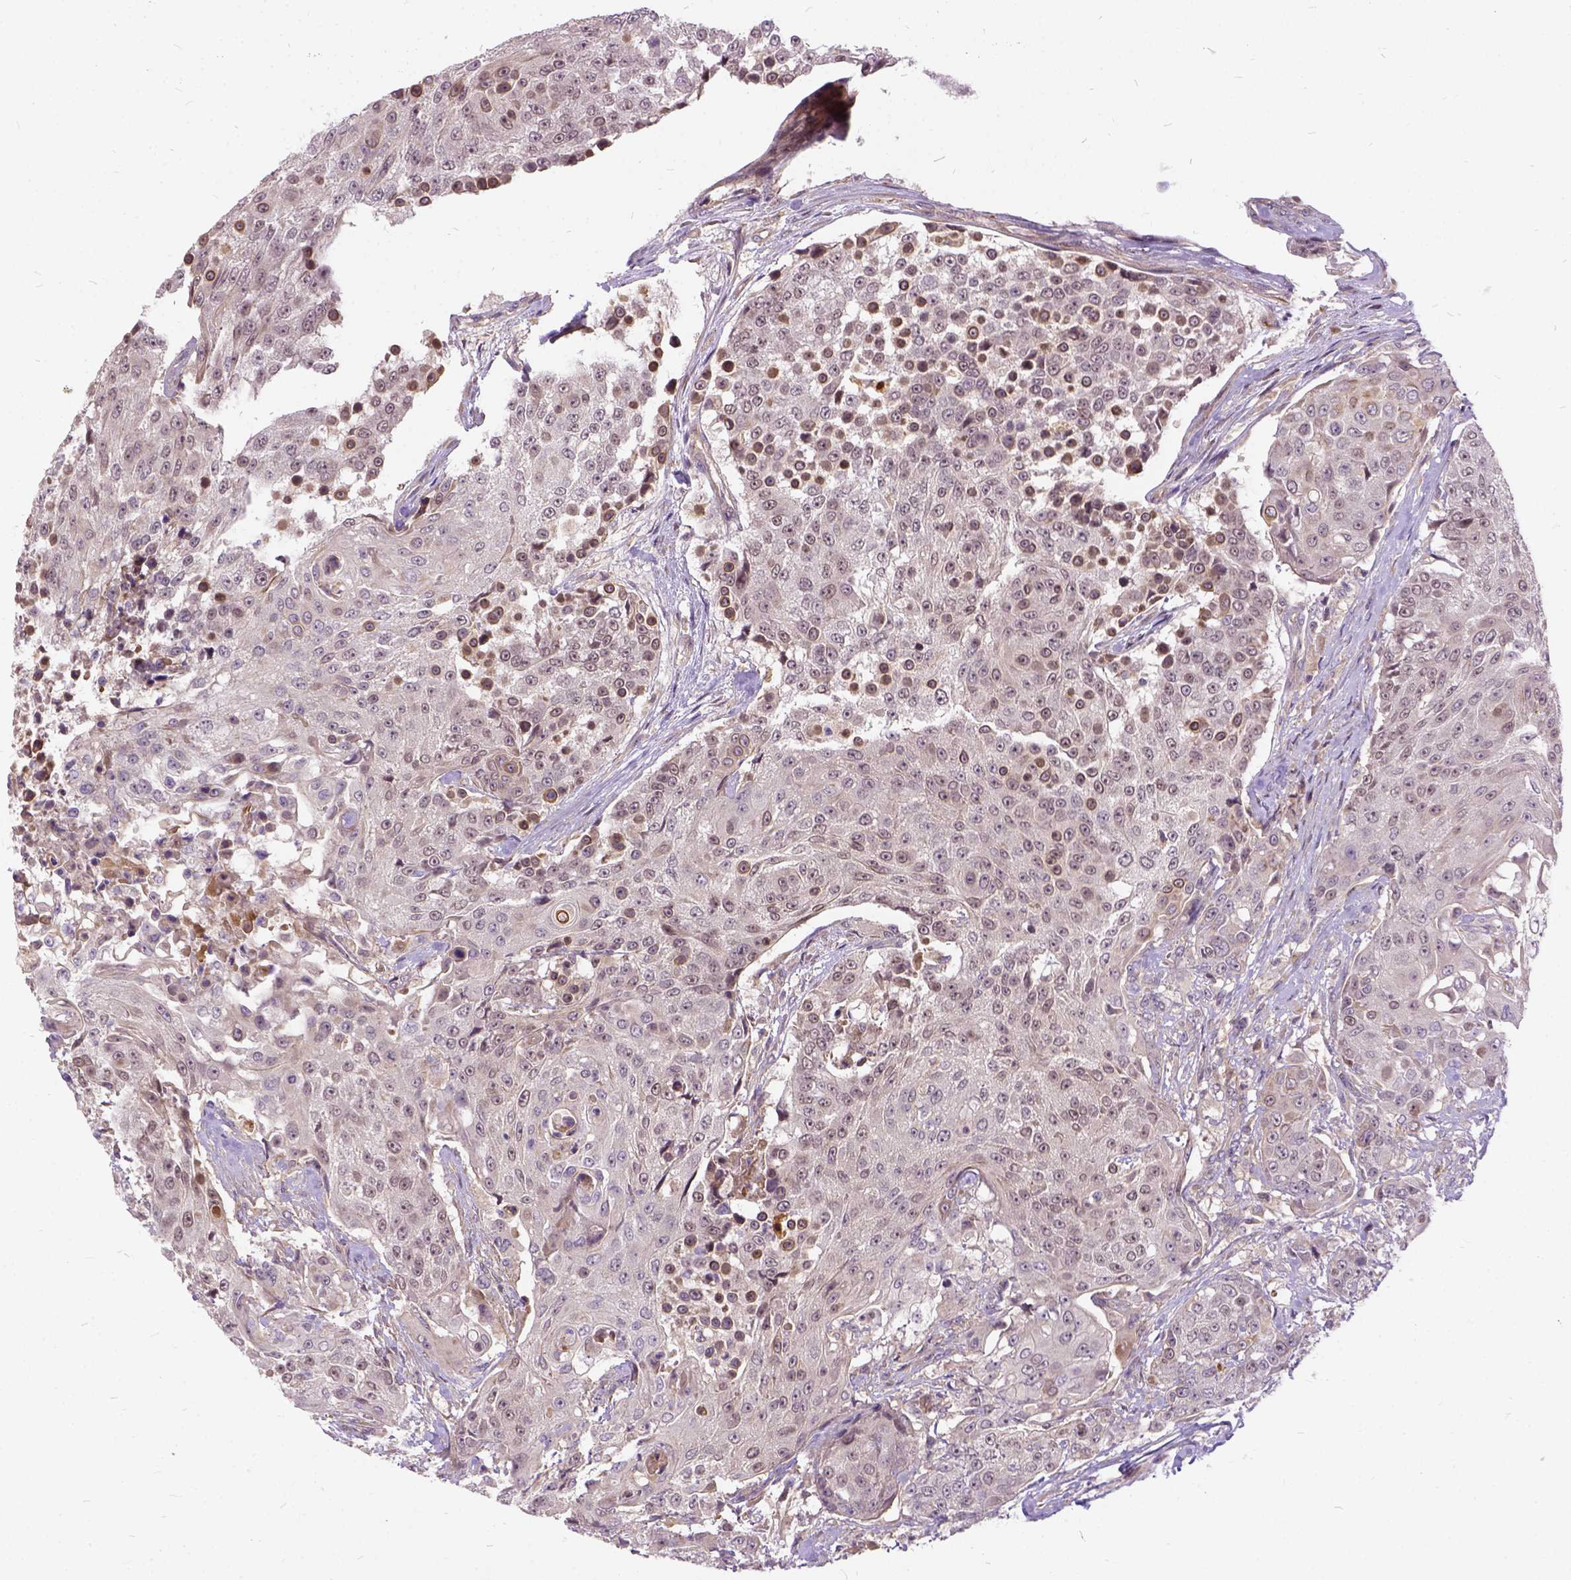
{"staining": {"intensity": "weak", "quantity": "<25%", "location": "cytoplasmic/membranous"}, "tissue": "urothelial cancer", "cell_type": "Tumor cells", "image_type": "cancer", "snomed": [{"axis": "morphology", "description": "Urothelial carcinoma, High grade"}, {"axis": "topography", "description": "Urinary bladder"}], "caption": "Tumor cells show no significant positivity in high-grade urothelial carcinoma.", "gene": "ILRUN", "patient": {"sex": "female", "age": 63}}